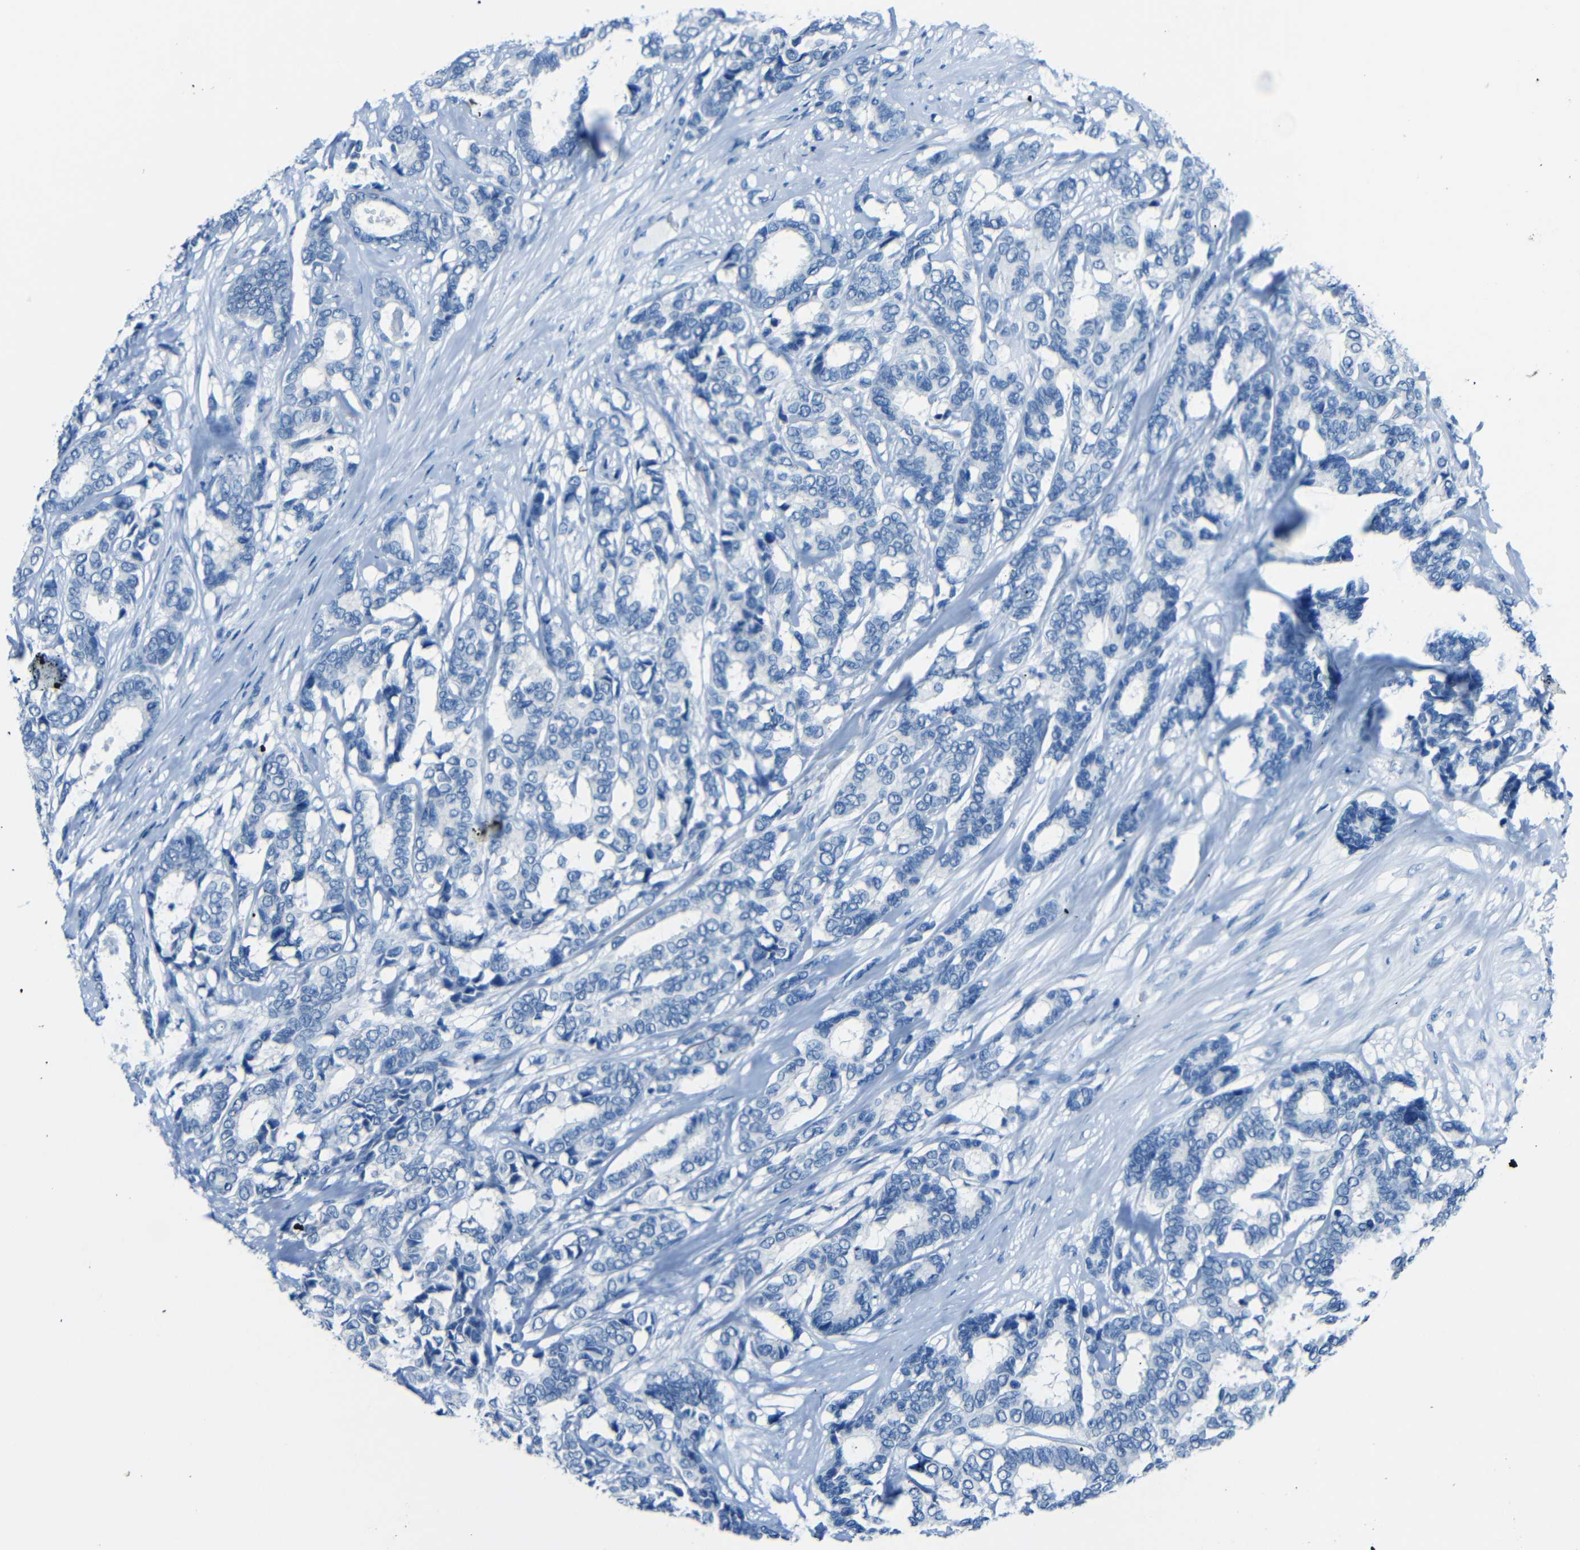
{"staining": {"intensity": "negative", "quantity": "none", "location": "none"}, "tissue": "breast cancer", "cell_type": "Tumor cells", "image_type": "cancer", "snomed": [{"axis": "morphology", "description": "Duct carcinoma"}, {"axis": "topography", "description": "Breast"}], "caption": "A histopathology image of human breast cancer (invasive ductal carcinoma) is negative for staining in tumor cells.", "gene": "FBN2", "patient": {"sex": "female", "age": 87}}